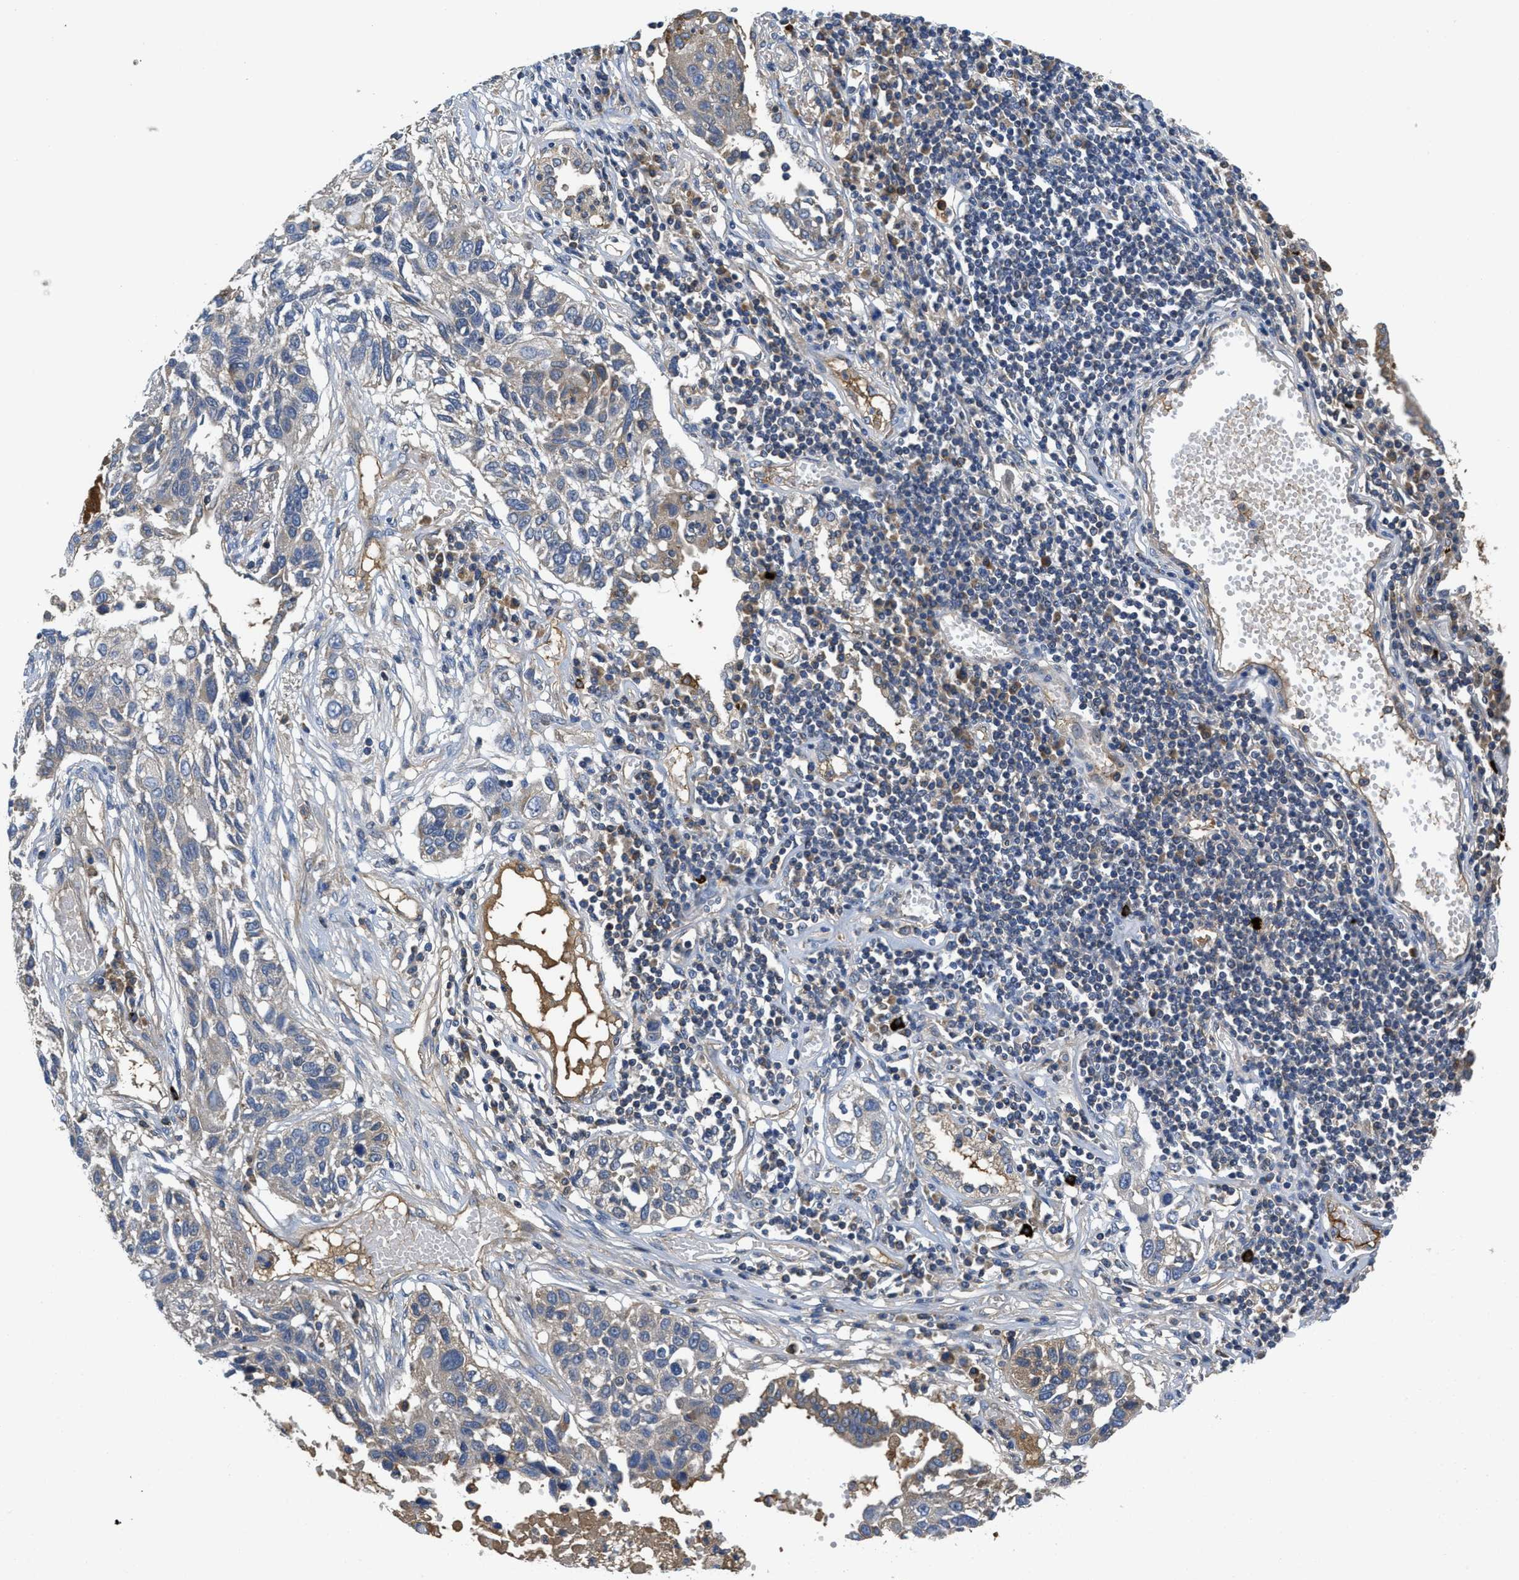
{"staining": {"intensity": "weak", "quantity": "25%-75%", "location": "cytoplasmic/membranous"}, "tissue": "lung cancer", "cell_type": "Tumor cells", "image_type": "cancer", "snomed": [{"axis": "morphology", "description": "Squamous cell carcinoma, NOS"}, {"axis": "topography", "description": "Lung"}], "caption": "Protein positivity by immunohistochemistry (IHC) demonstrates weak cytoplasmic/membranous staining in about 25%-75% of tumor cells in lung cancer.", "gene": "GALK1", "patient": {"sex": "male", "age": 71}}